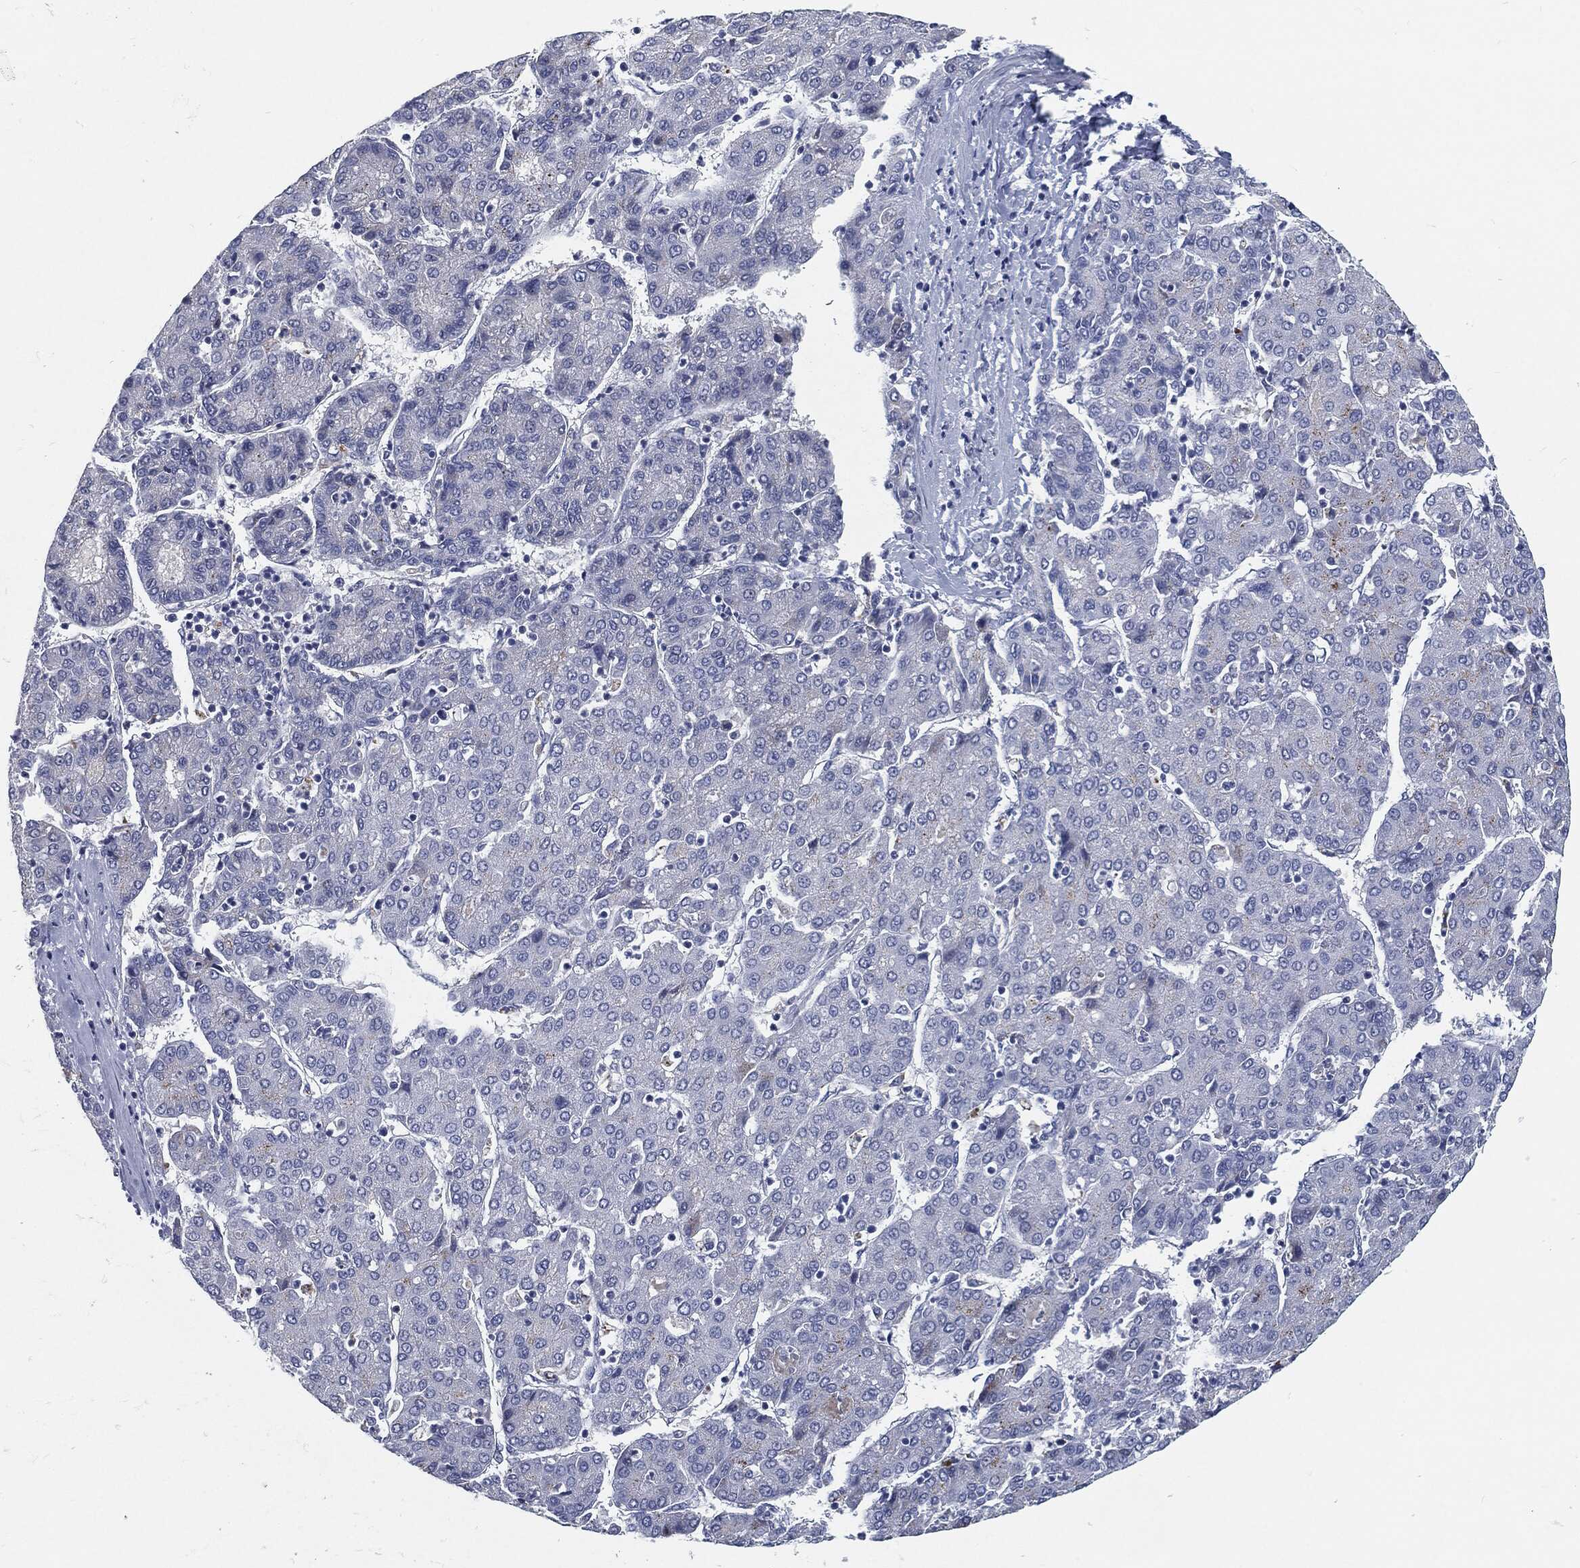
{"staining": {"intensity": "negative", "quantity": "none", "location": "none"}, "tissue": "liver cancer", "cell_type": "Tumor cells", "image_type": "cancer", "snomed": [{"axis": "morphology", "description": "Carcinoma, Hepatocellular, NOS"}, {"axis": "topography", "description": "Liver"}], "caption": "IHC of liver cancer (hepatocellular carcinoma) displays no staining in tumor cells.", "gene": "MST1", "patient": {"sex": "male", "age": 65}}